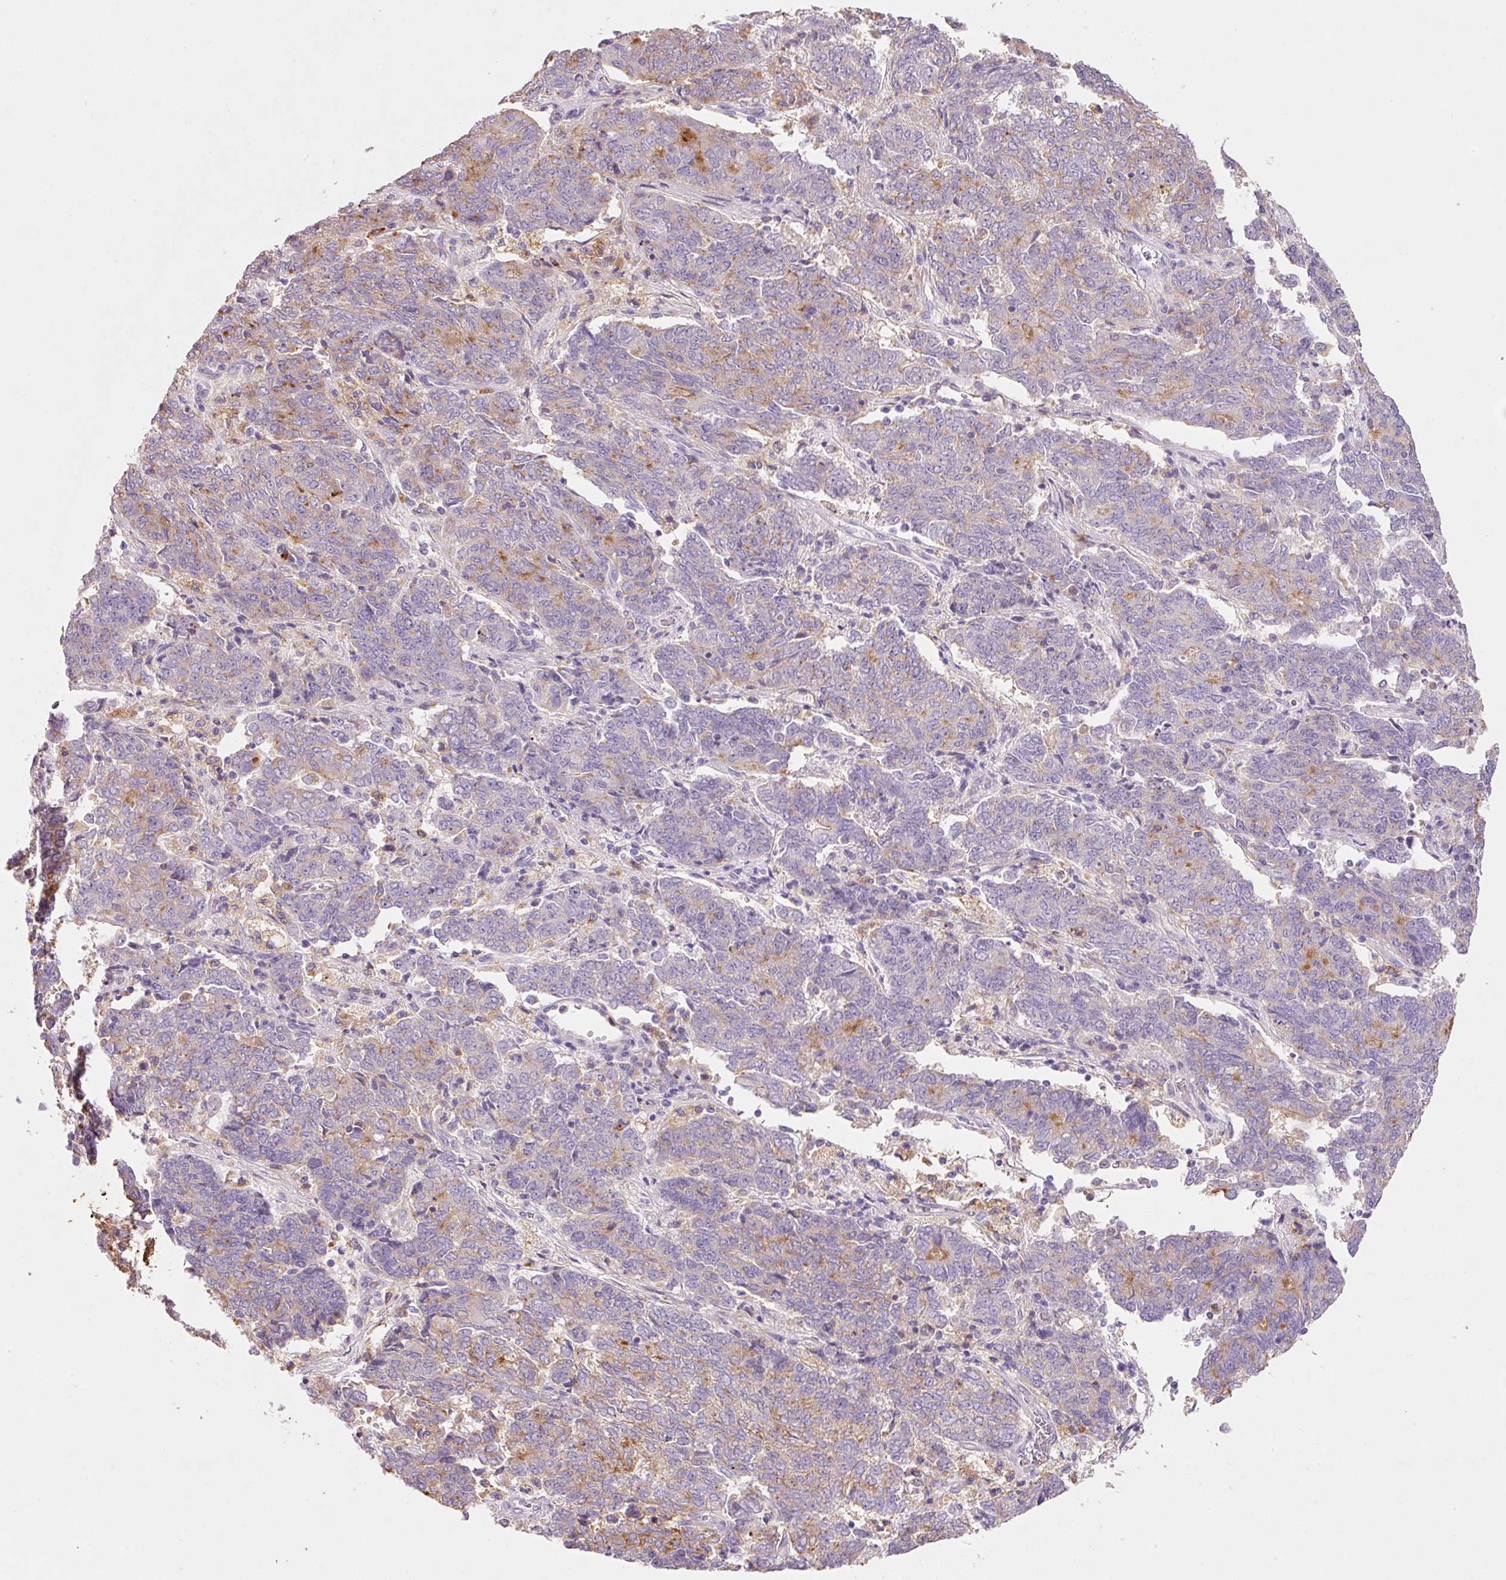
{"staining": {"intensity": "moderate", "quantity": "<25%", "location": "cytoplasmic/membranous"}, "tissue": "endometrial cancer", "cell_type": "Tumor cells", "image_type": "cancer", "snomed": [{"axis": "morphology", "description": "Adenocarcinoma, NOS"}, {"axis": "topography", "description": "Endometrium"}], "caption": "Brown immunohistochemical staining in adenocarcinoma (endometrial) reveals moderate cytoplasmic/membranous staining in about <25% of tumor cells.", "gene": "TMC8", "patient": {"sex": "female", "age": 80}}